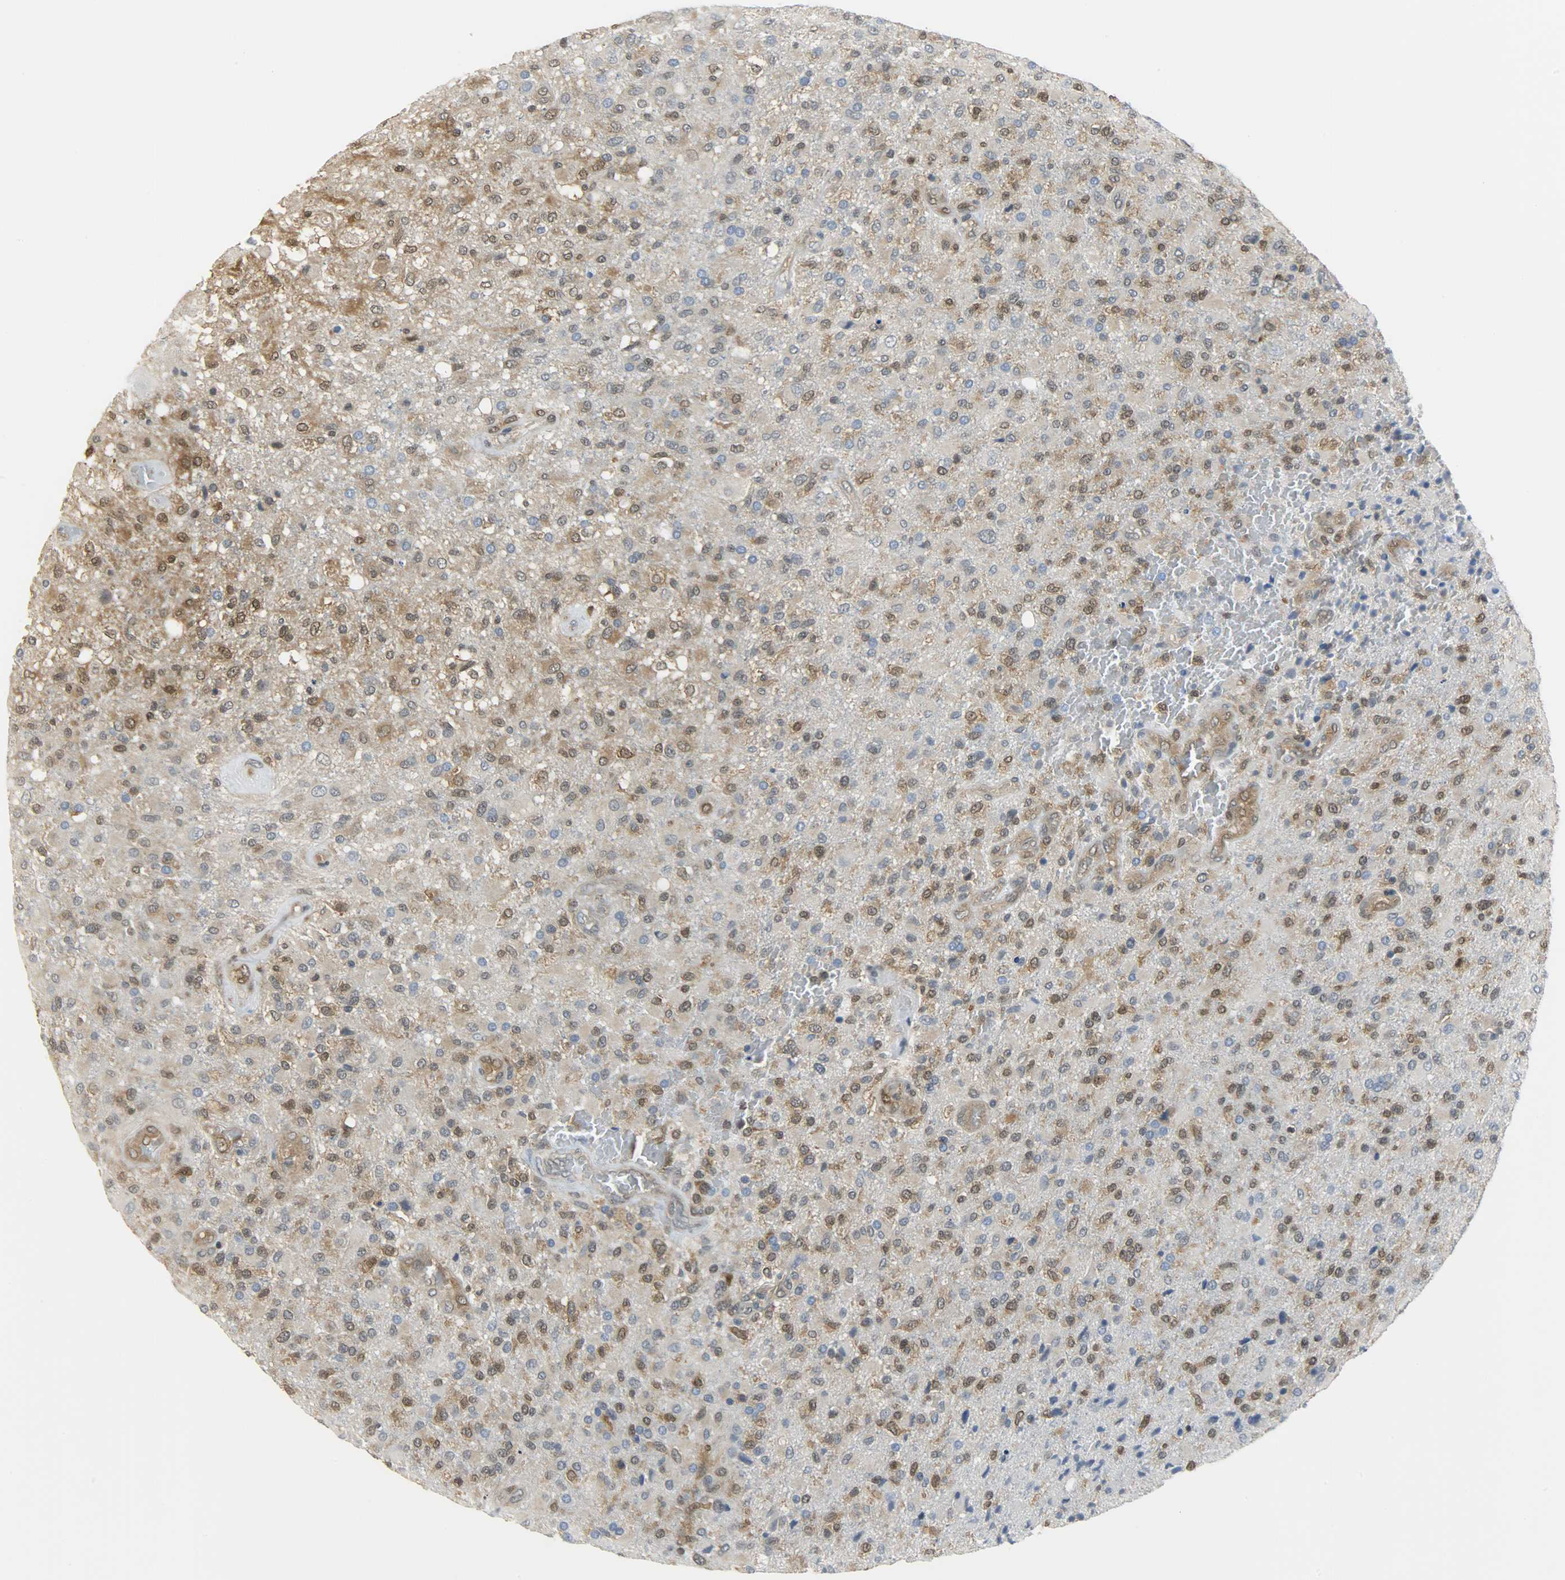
{"staining": {"intensity": "strong", "quantity": ">75%", "location": "cytoplasmic/membranous,nuclear"}, "tissue": "glioma", "cell_type": "Tumor cells", "image_type": "cancer", "snomed": [{"axis": "morphology", "description": "Glioma, malignant, High grade"}, {"axis": "topography", "description": "Brain"}], "caption": "IHC (DAB) staining of human glioma shows strong cytoplasmic/membranous and nuclear protein positivity in about >75% of tumor cells. (DAB (3,3'-diaminobenzidine) IHC with brightfield microscopy, high magnification).", "gene": "EIF4EBP1", "patient": {"sex": "male", "age": 71}}